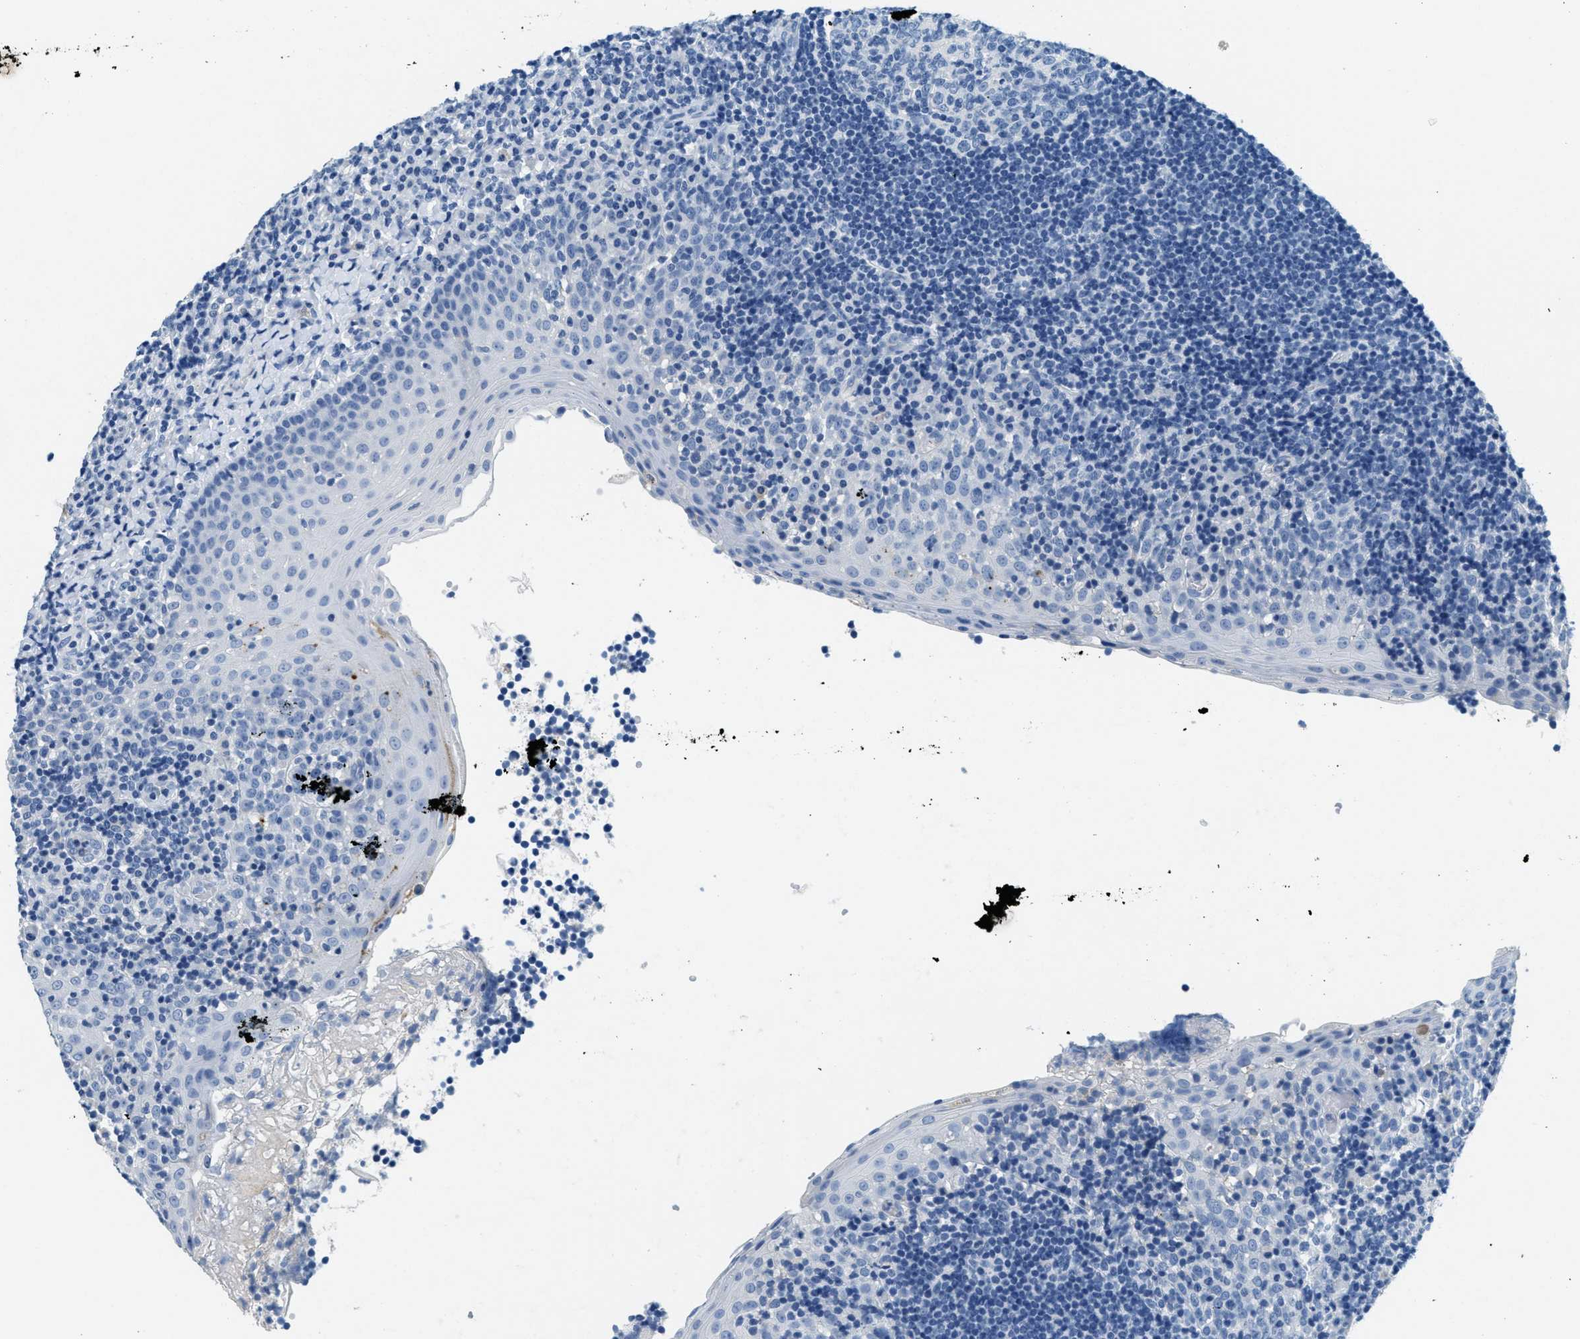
{"staining": {"intensity": "negative", "quantity": "none", "location": "none"}, "tissue": "tonsil", "cell_type": "Germinal center cells", "image_type": "normal", "snomed": [{"axis": "morphology", "description": "Normal tissue, NOS"}, {"axis": "topography", "description": "Tonsil"}], "caption": "Immunohistochemistry (IHC) image of unremarkable tonsil stained for a protein (brown), which shows no staining in germinal center cells. (DAB immunohistochemistry with hematoxylin counter stain).", "gene": "A2M", "patient": {"sex": "female", "age": 40}}